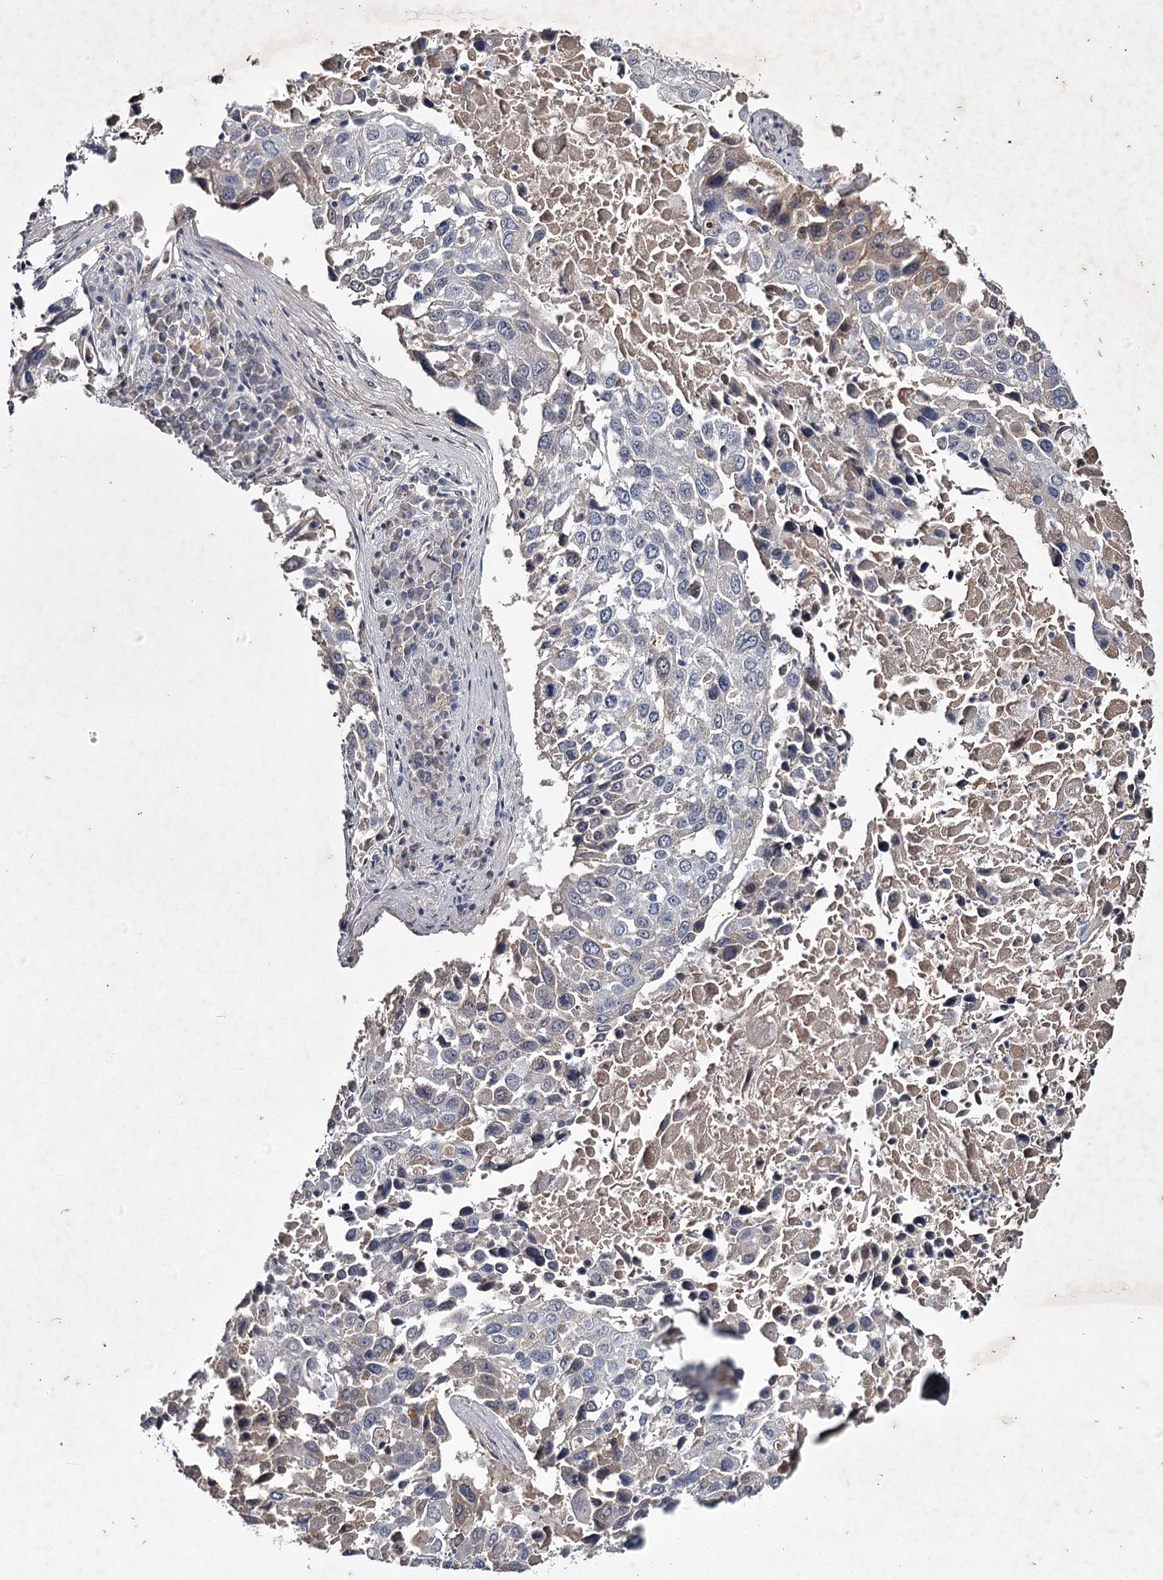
{"staining": {"intensity": "weak", "quantity": "<25%", "location": "cytoplasmic/membranous"}, "tissue": "lung cancer", "cell_type": "Tumor cells", "image_type": "cancer", "snomed": [{"axis": "morphology", "description": "Squamous cell carcinoma, NOS"}, {"axis": "topography", "description": "Lung"}], "caption": "Lung cancer was stained to show a protein in brown. There is no significant expression in tumor cells.", "gene": "FDXACB1", "patient": {"sex": "male", "age": 65}}